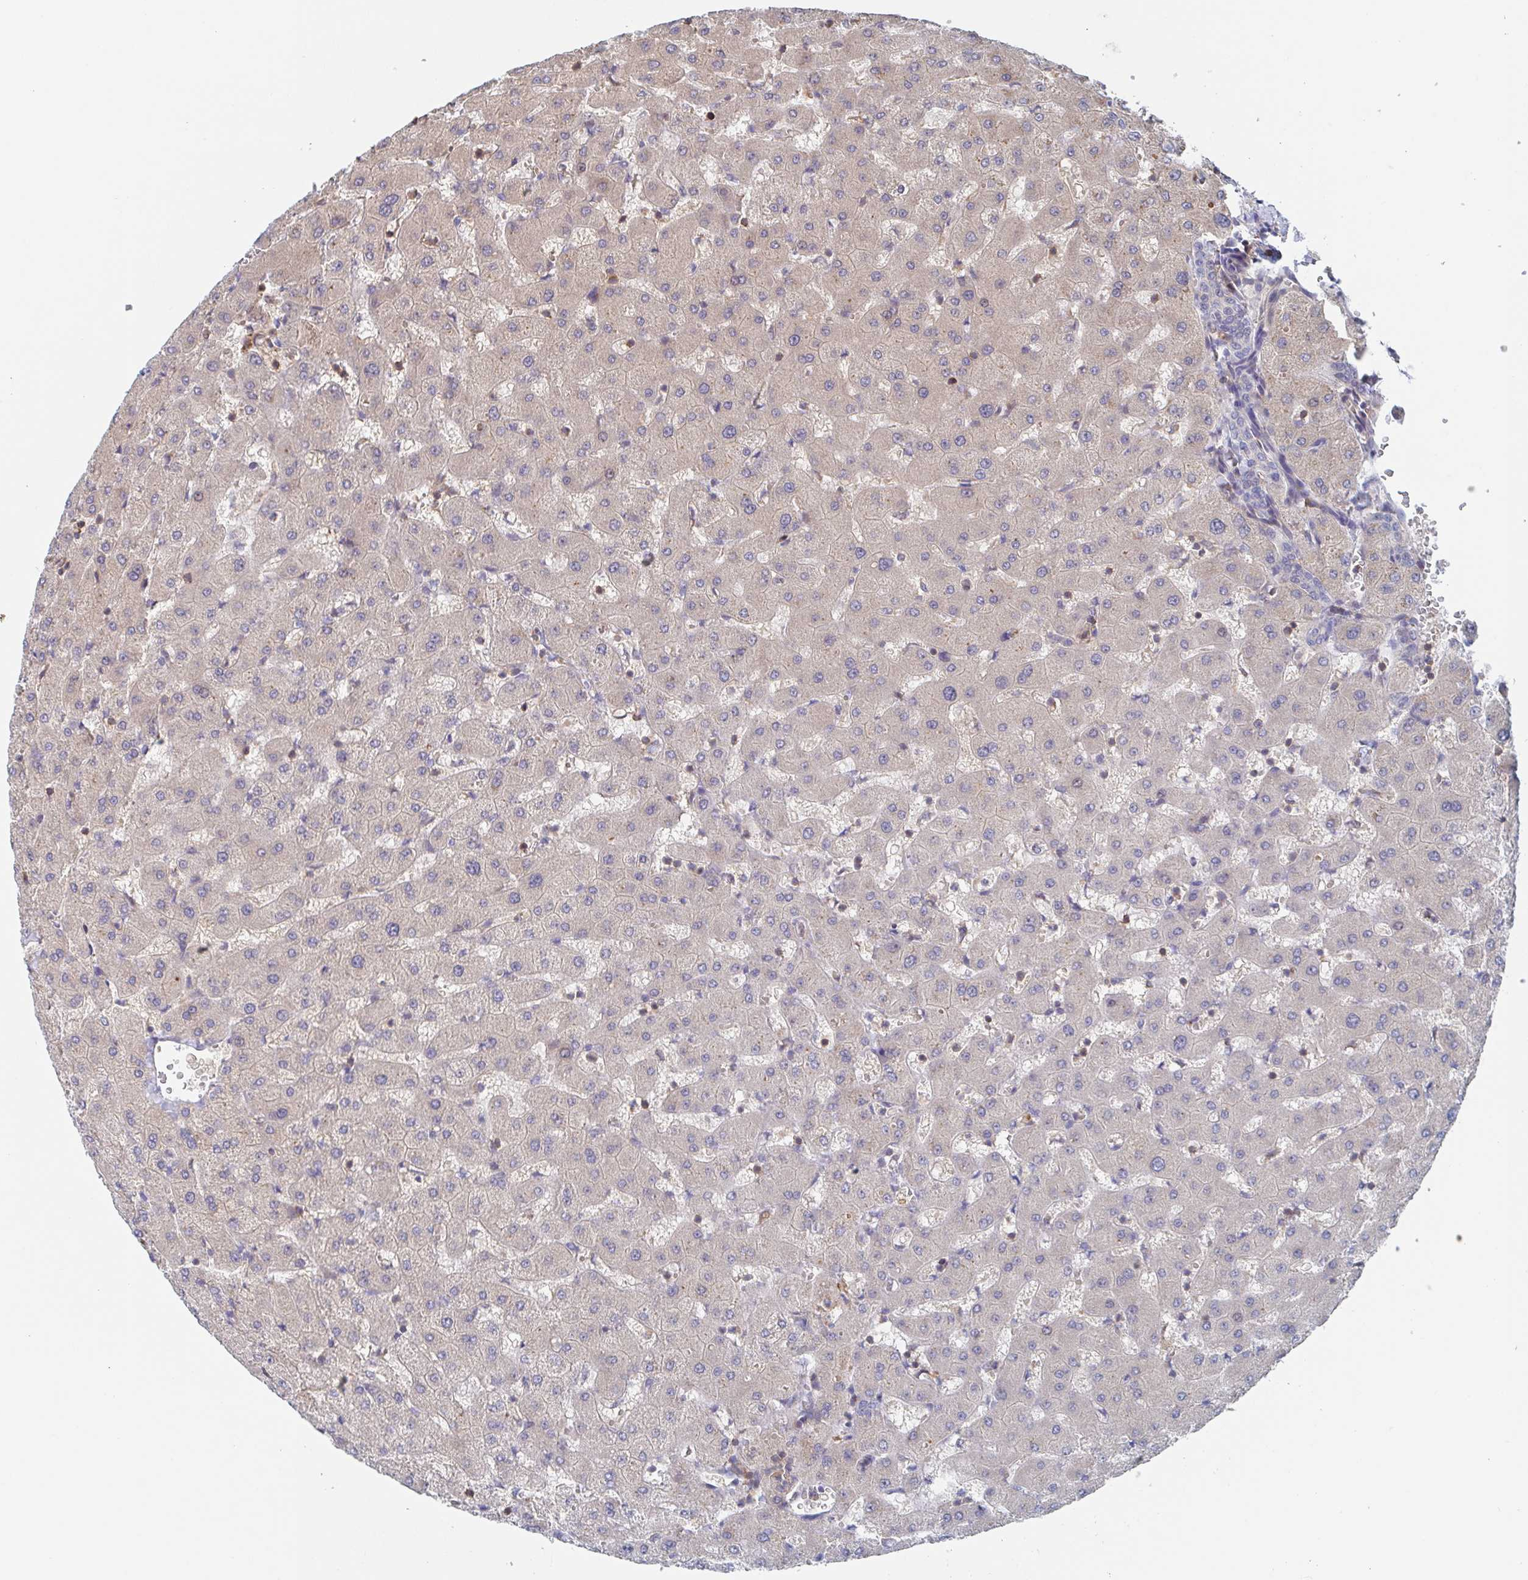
{"staining": {"intensity": "negative", "quantity": "none", "location": "none"}, "tissue": "liver", "cell_type": "Cholangiocytes", "image_type": "normal", "snomed": [{"axis": "morphology", "description": "Normal tissue, NOS"}, {"axis": "topography", "description": "Liver"}], "caption": "Image shows no protein expression in cholangiocytes of unremarkable liver. Brightfield microscopy of immunohistochemistry (IHC) stained with DAB (brown) and hematoxylin (blue), captured at high magnification.", "gene": "DHRS12", "patient": {"sex": "female", "age": 63}}